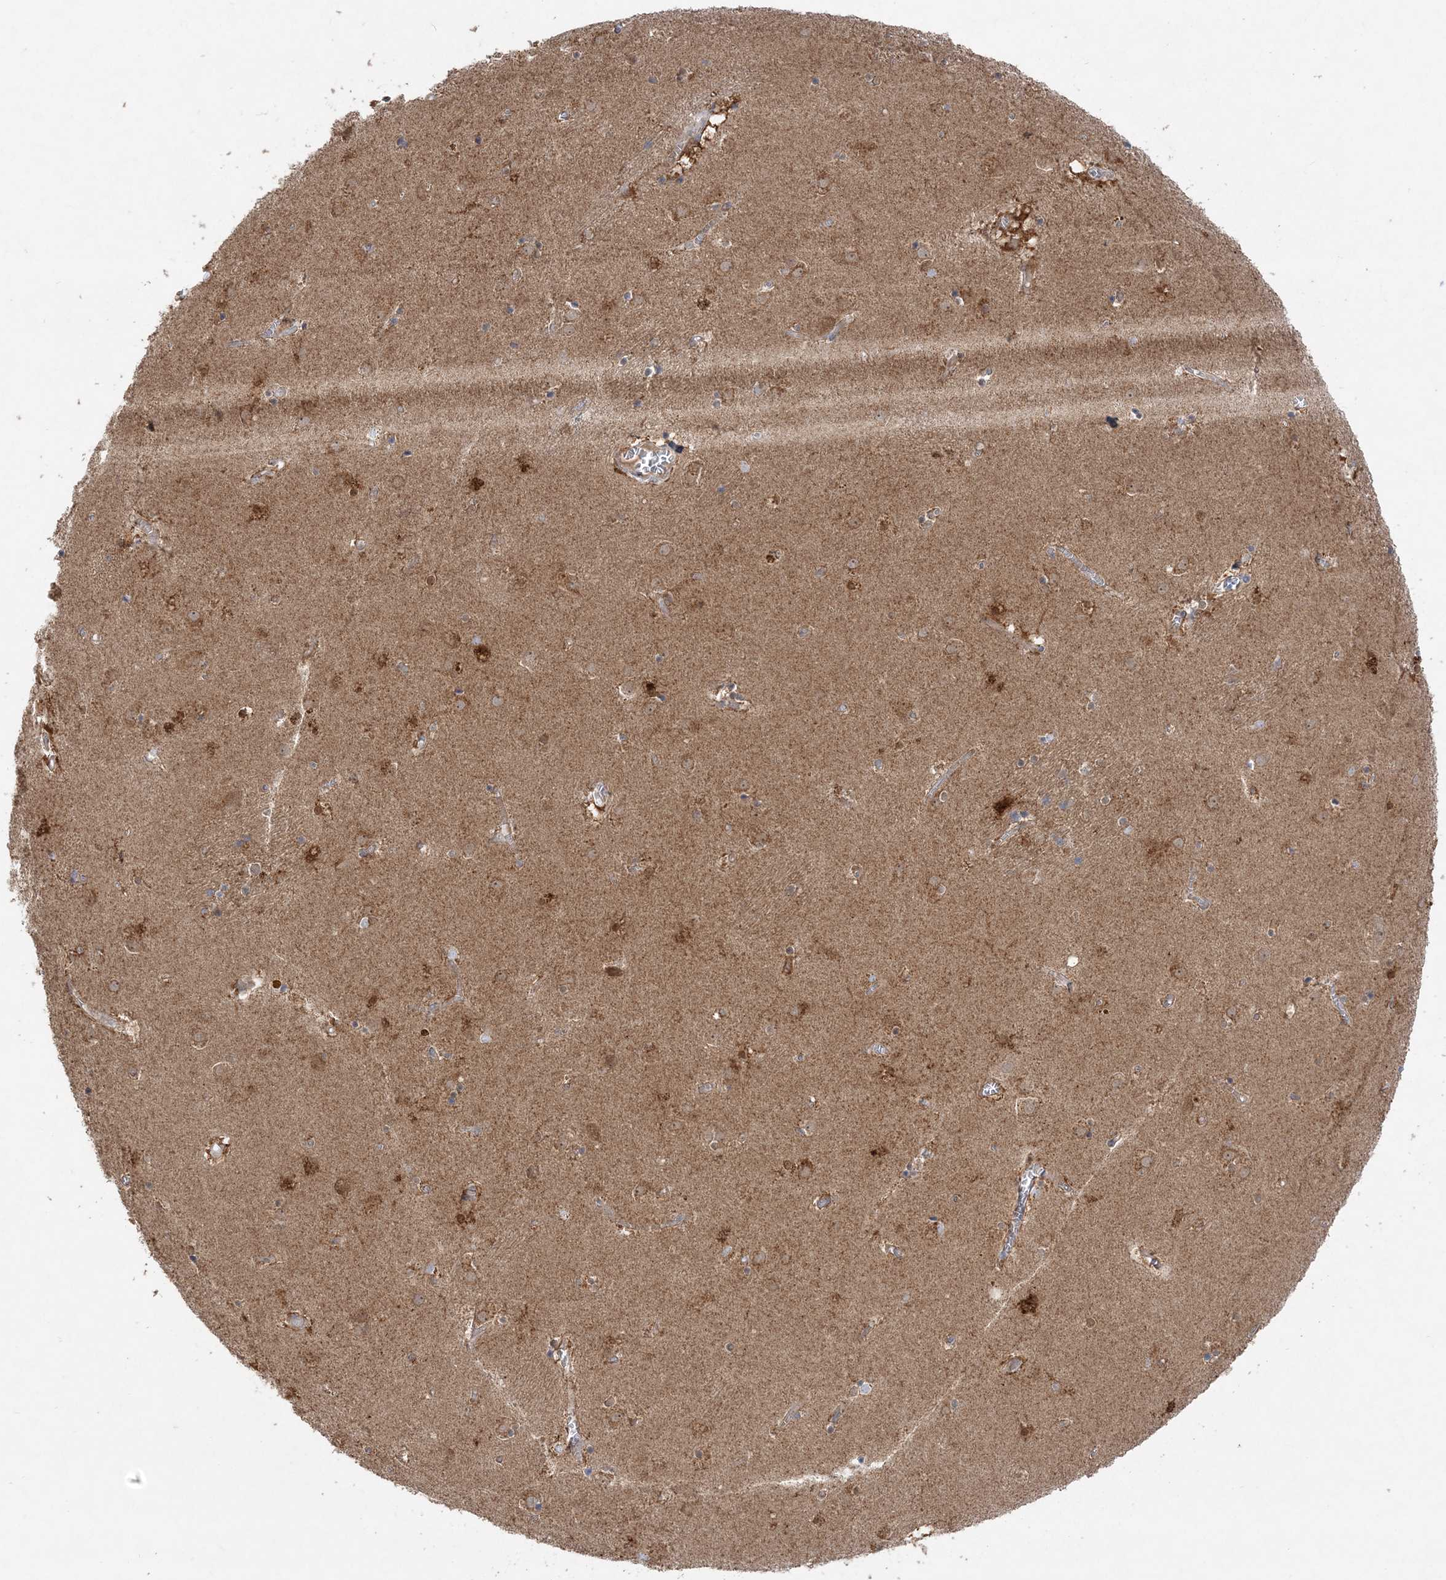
{"staining": {"intensity": "moderate", "quantity": "<25%", "location": "cytoplasmic/membranous"}, "tissue": "caudate", "cell_type": "Glial cells", "image_type": "normal", "snomed": [{"axis": "morphology", "description": "Normal tissue, NOS"}, {"axis": "topography", "description": "Lateral ventricle wall"}], "caption": "Benign caudate reveals moderate cytoplasmic/membranous expression in about <25% of glial cells, visualized by immunohistochemistry. Using DAB (brown) and hematoxylin (blue) stains, captured at high magnification using brightfield microscopy.", "gene": "INPP1", "patient": {"sex": "male", "age": 70}}